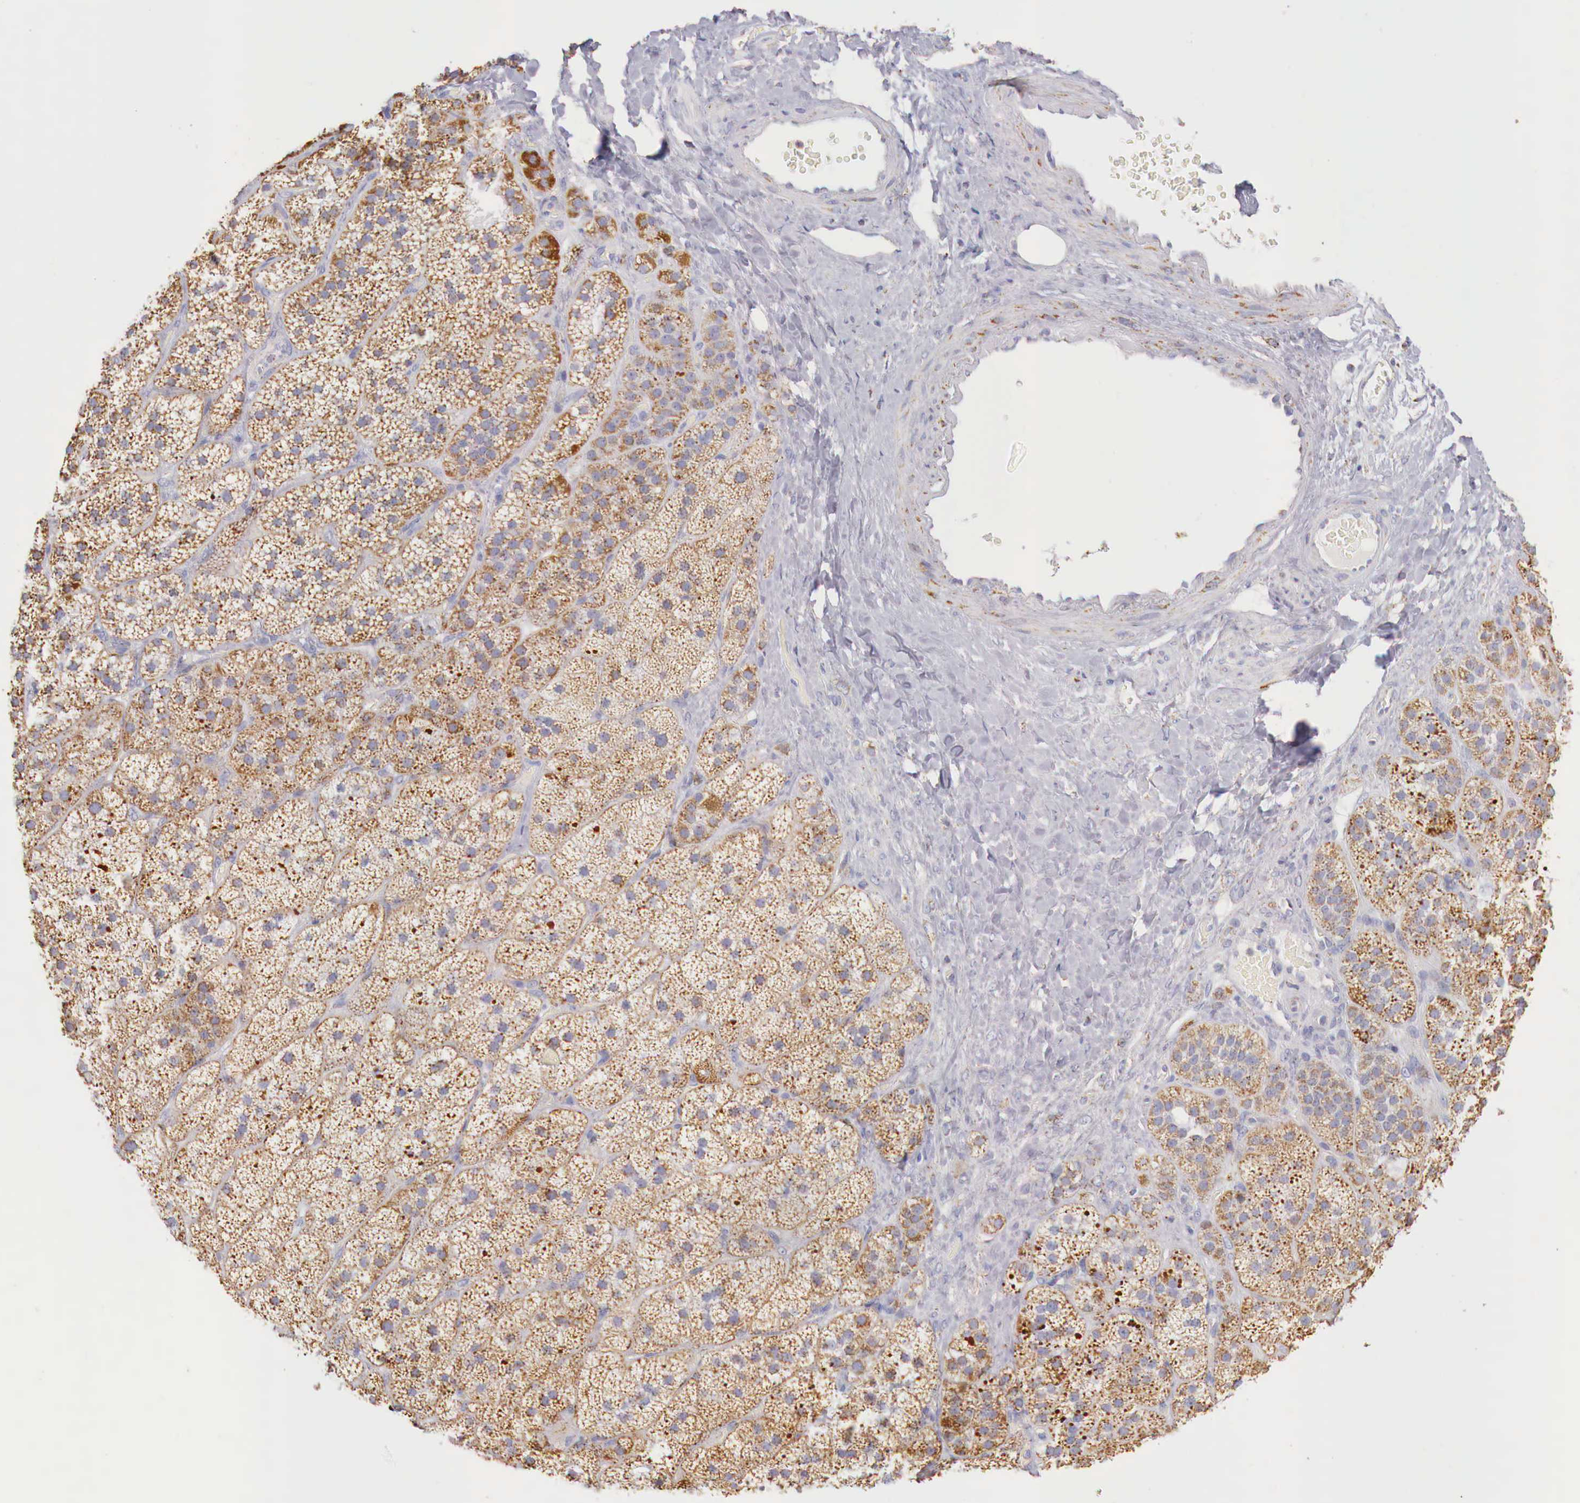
{"staining": {"intensity": "moderate", "quantity": ">75%", "location": "cytoplasmic/membranous"}, "tissue": "adrenal gland", "cell_type": "Glandular cells", "image_type": "normal", "snomed": [{"axis": "morphology", "description": "Normal tissue, NOS"}, {"axis": "topography", "description": "Adrenal gland"}], "caption": "Protein expression by immunohistochemistry (IHC) reveals moderate cytoplasmic/membranous expression in approximately >75% of glandular cells in normal adrenal gland.", "gene": "IDH3G", "patient": {"sex": "male", "age": 57}}